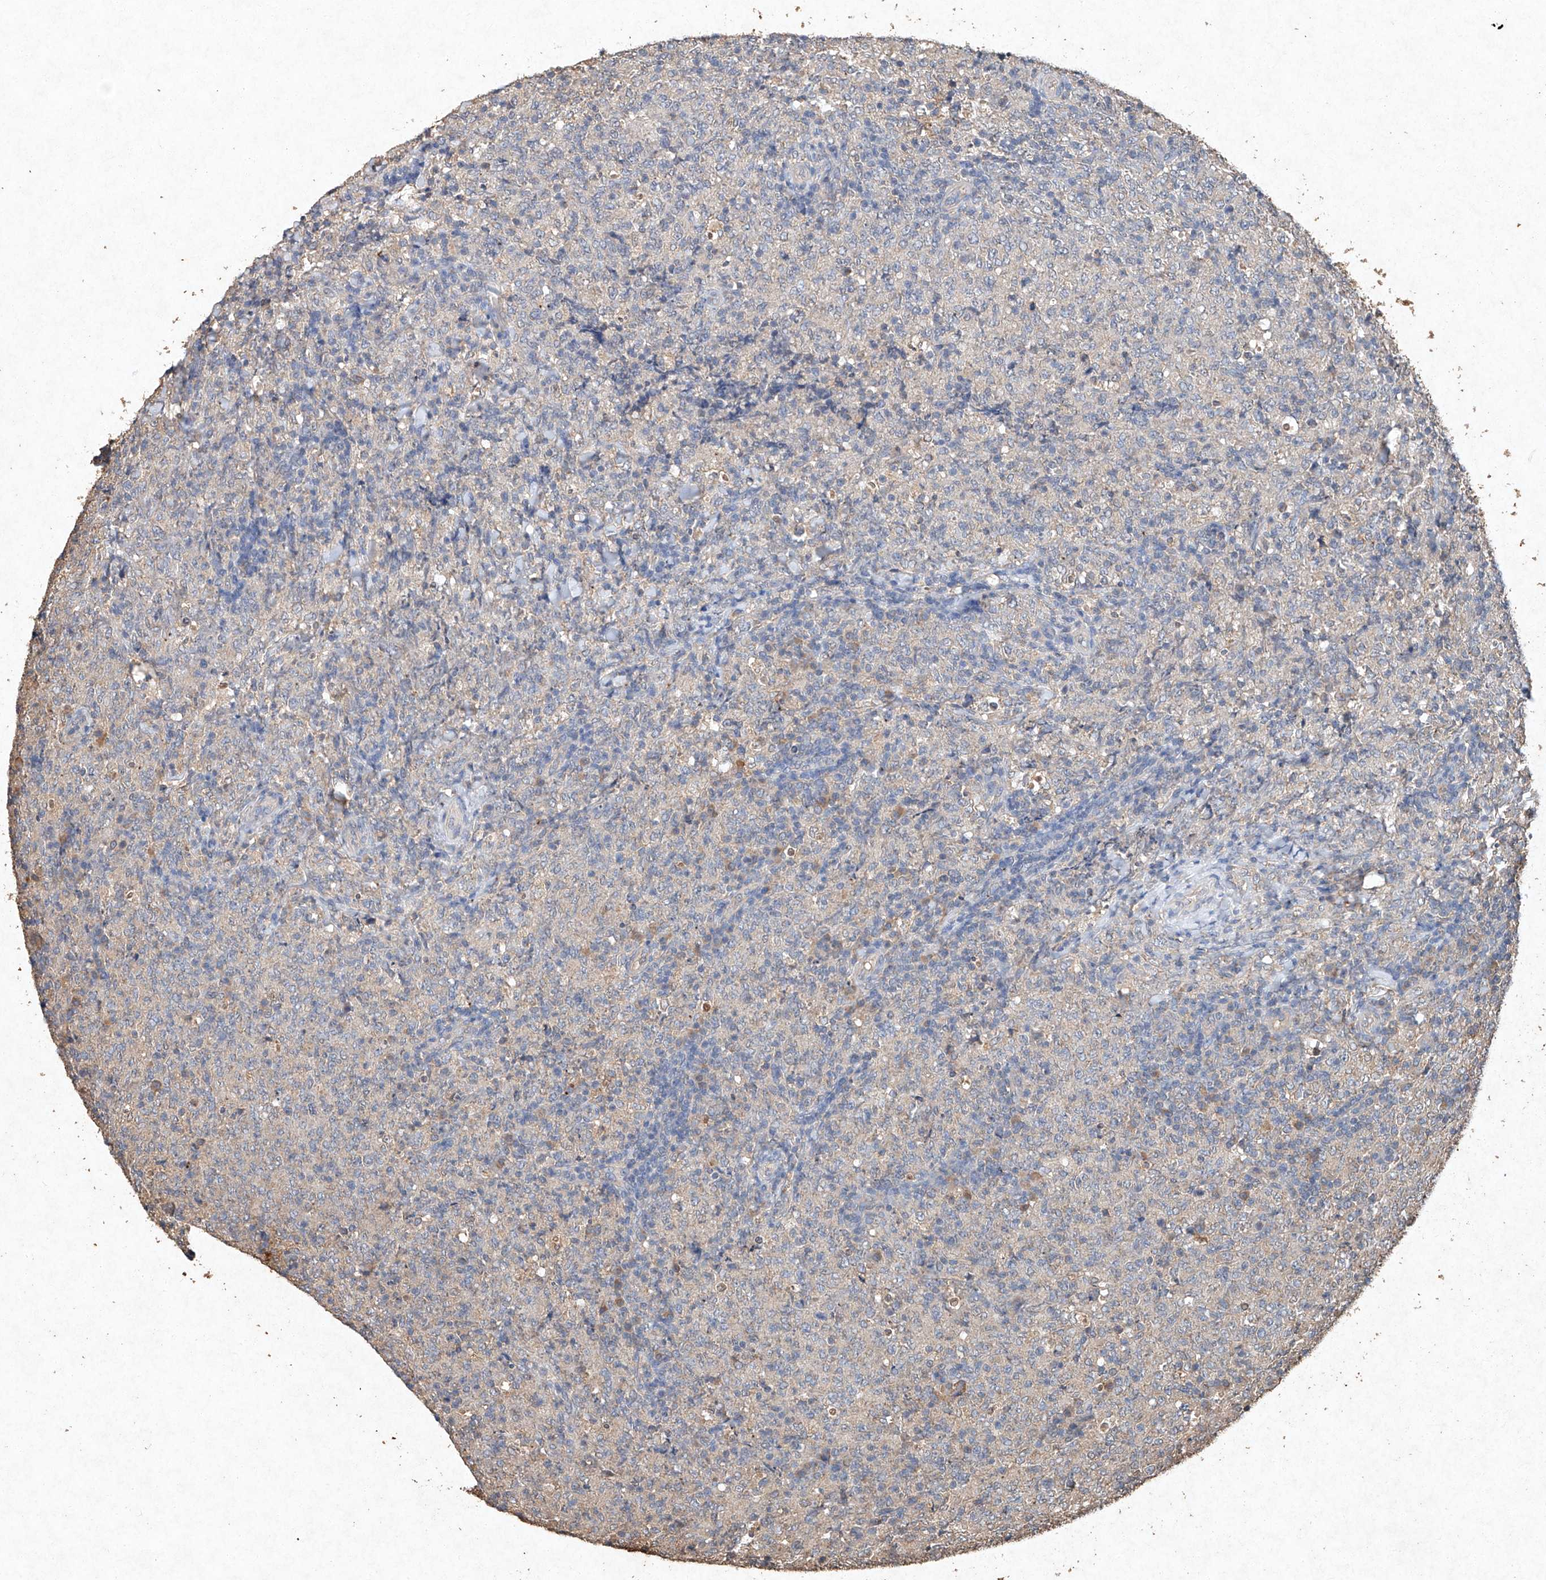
{"staining": {"intensity": "negative", "quantity": "none", "location": "none"}, "tissue": "lymphoma", "cell_type": "Tumor cells", "image_type": "cancer", "snomed": [{"axis": "morphology", "description": "Malignant lymphoma, non-Hodgkin's type, High grade"}, {"axis": "topography", "description": "Tonsil"}], "caption": "The micrograph displays no significant expression in tumor cells of malignant lymphoma, non-Hodgkin's type (high-grade).", "gene": "STK3", "patient": {"sex": "female", "age": 36}}